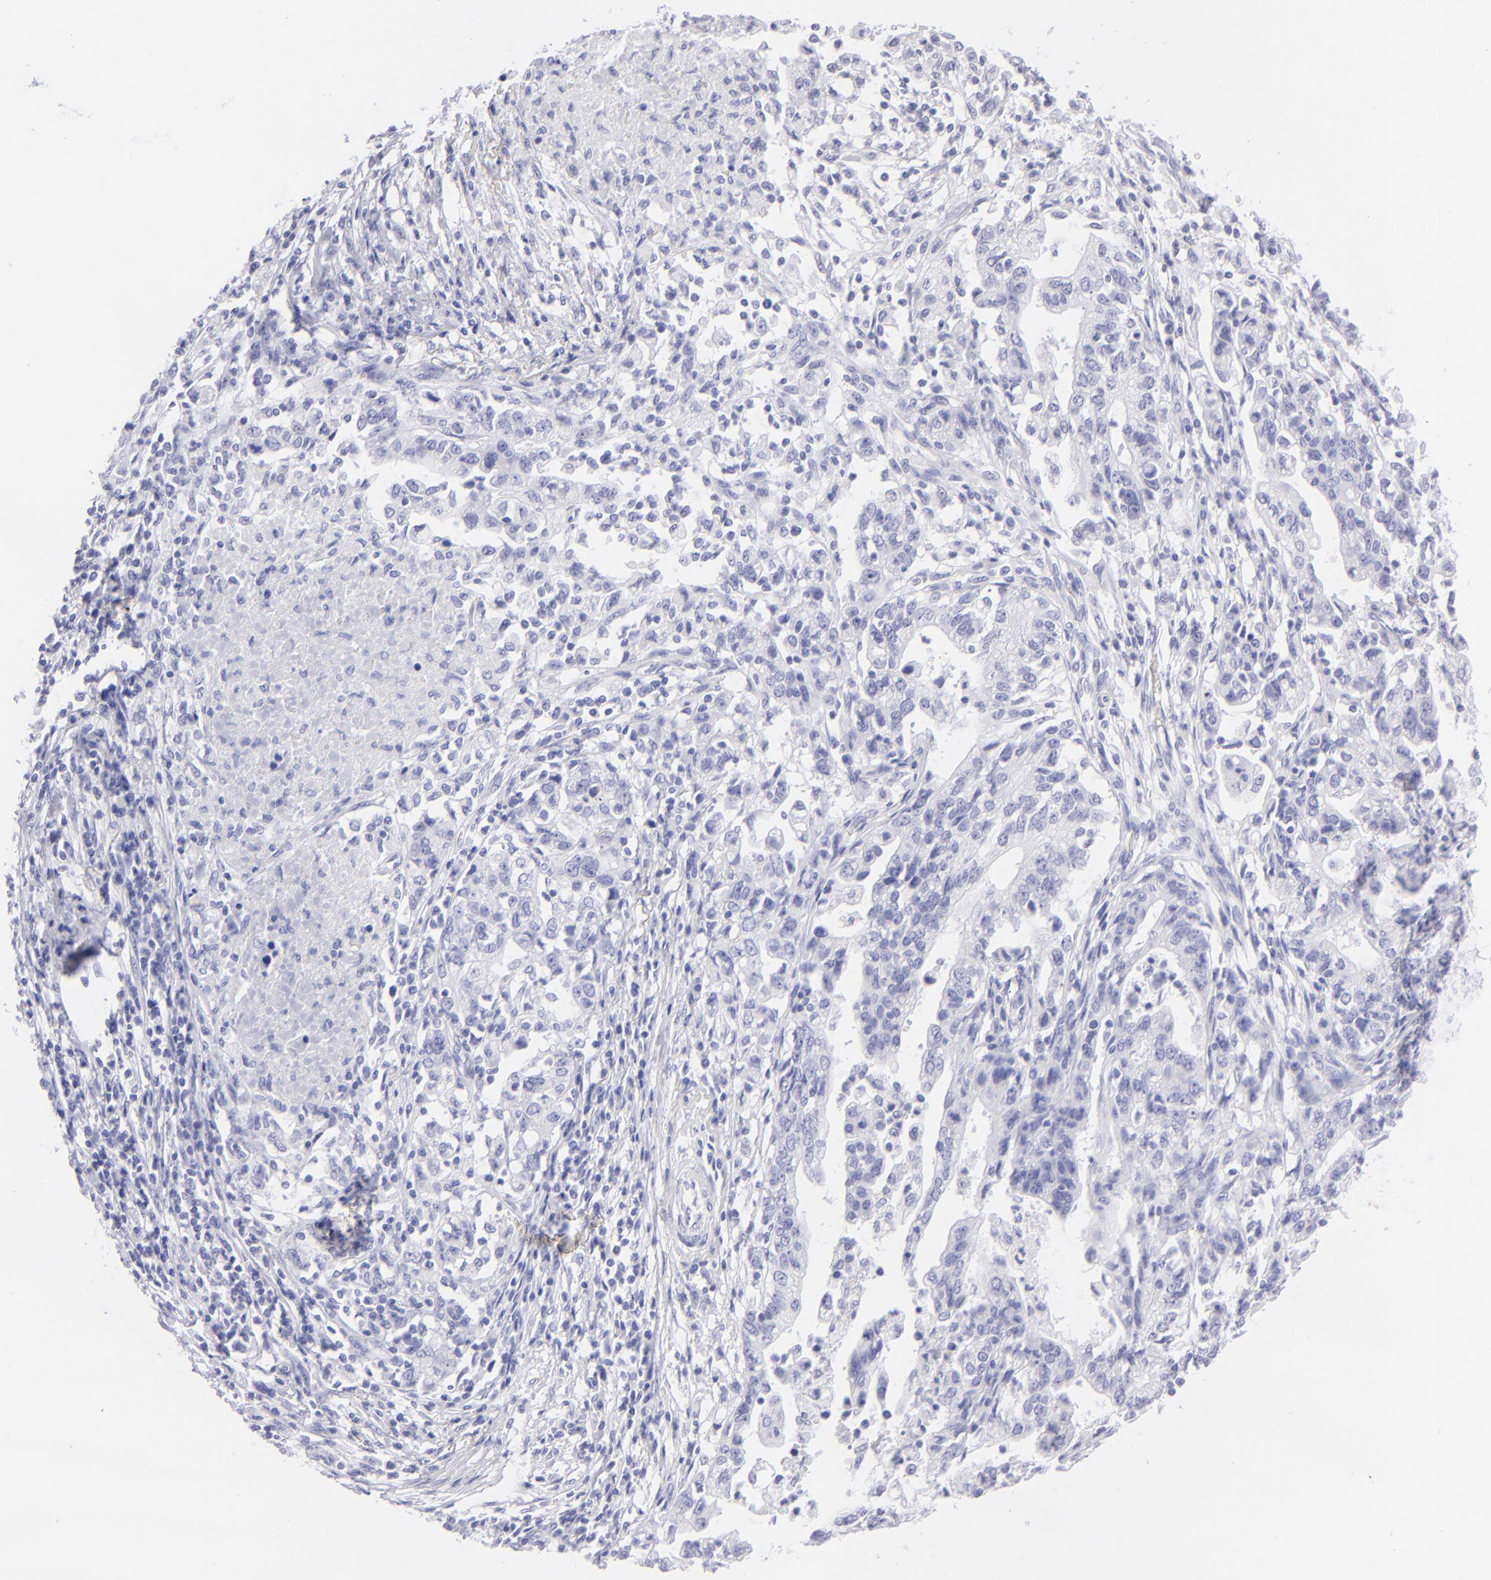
{"staining": {"intensity": "negative", "quantity": "none", "location": "none"}, "tissue": "stomach cancer", "cell_type": "Tumor cells", "image_type": "cancer", "snomed": [{"axis": "morphology", "description": "Adenocarcinoma, NOS"}, {"axis": "topography", "description": "Stomach, upper"}], "caption": "IHC of human stomach cancer reveals no expression in tumor cells.", "gene": "SLC1A3", "patient": {"sex": "female", "age": 50}}